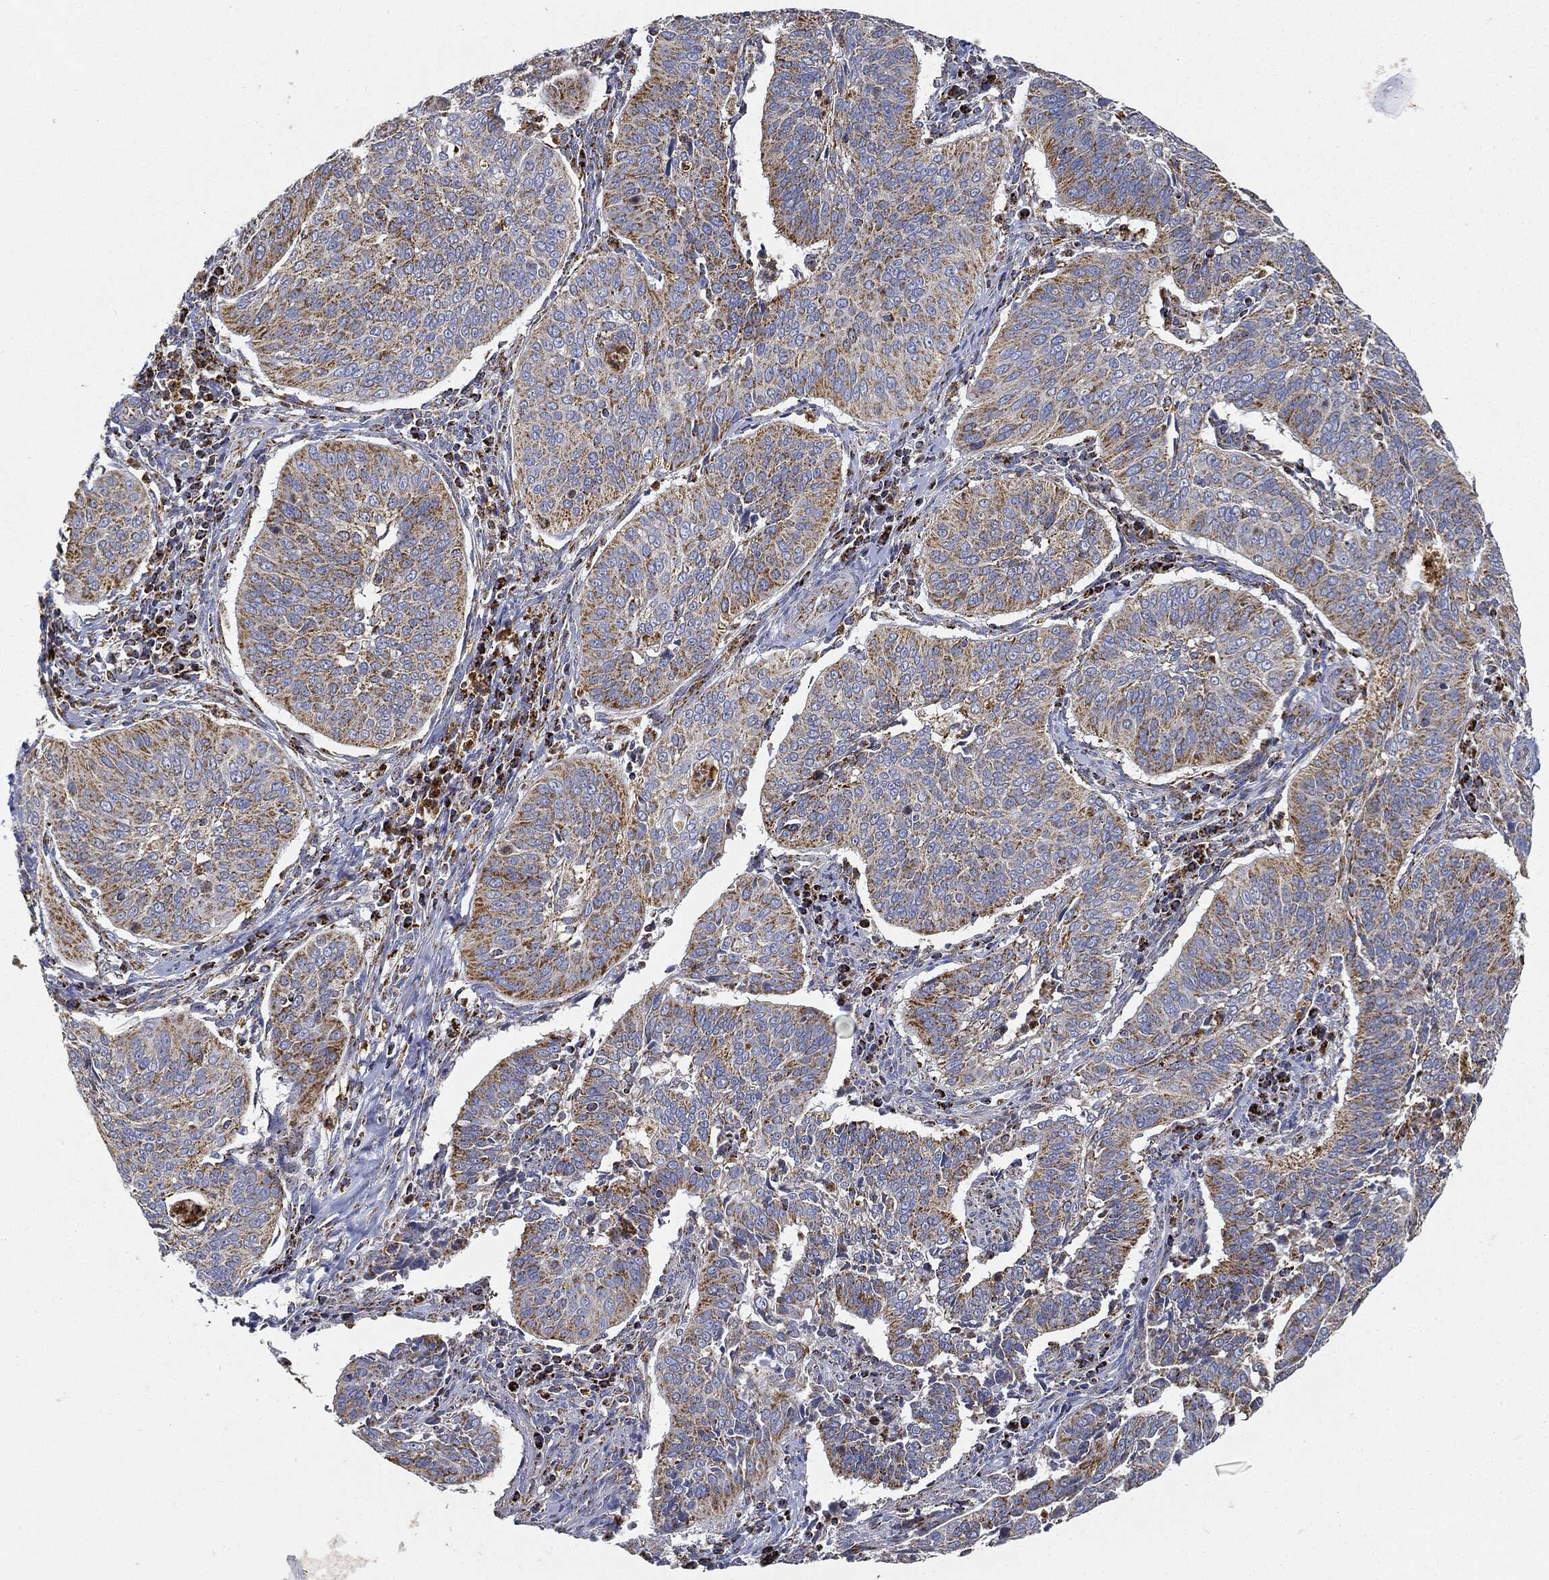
{"staining": {"intensity": "moderate", "quantity": ">75%", "location": "cytoplasmic/membranous"}, "tissue": "cervical cancer", "cell_type": "Tumor cells", "image_type": "cancer", "snomed": [{"axis": "morphology", "description": "Normal tissue, NOS"}, {"axis": "morphology", "description": "Squamous cell carcinoma, NOS"}, {"axis": "topography", "description": "Cervix"}], "caption": "Brown immunohistochemical staining in human cervical cancer (squamous cell carcinoma) displays moderate cytoplasmic/membranous staining in about >75% of tumor cells.", "gene": "CAPN15", "patient": {"sex": "female", "age": 39}}